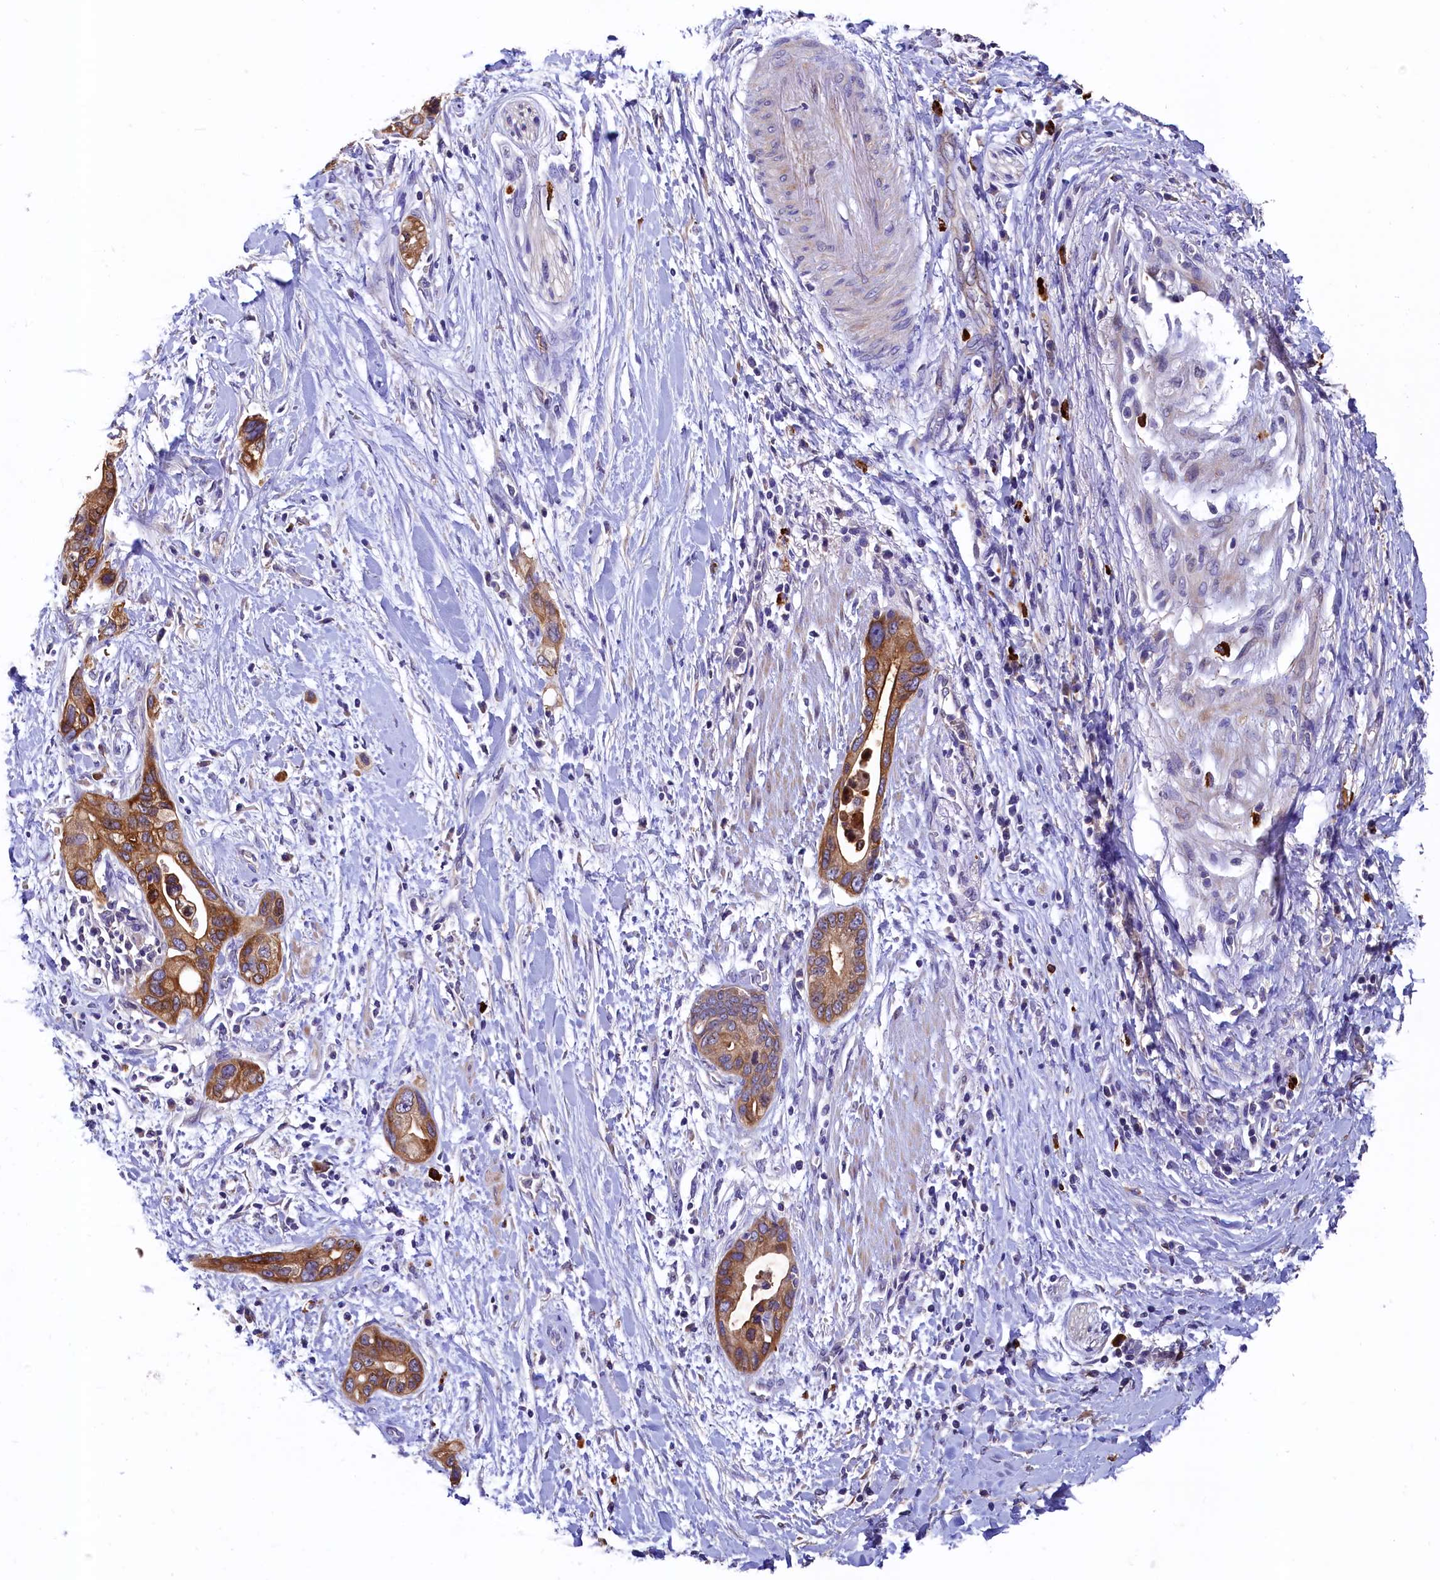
{"staining": {"intensity": "moderate", "quantity": ">75%", "location": "cytoplasmic/membranous"}, "tissue": "pancreatic cancer", "cell_type": "Tumor cells", "image_type": "cancer", "snomed": [{"axis": "morphology", "description": "Normal tissue, NOS"}, {"axis": "morphology", "description": "Adenocarcinoma, NOS"}, {"axis": "topography", "description": "Pancreas"}, {"axis": "topography", "description": "Peripheral nerve tissue"}], "caption": "Human adenocarcinoma (pancreatic) stained with a brown dye shows moderate cytoplasmic/membranous positive positivity in about >75% of tumor cells.", "gene": "EPS8L2", "patient": {"sex": "male", "age": 59}}